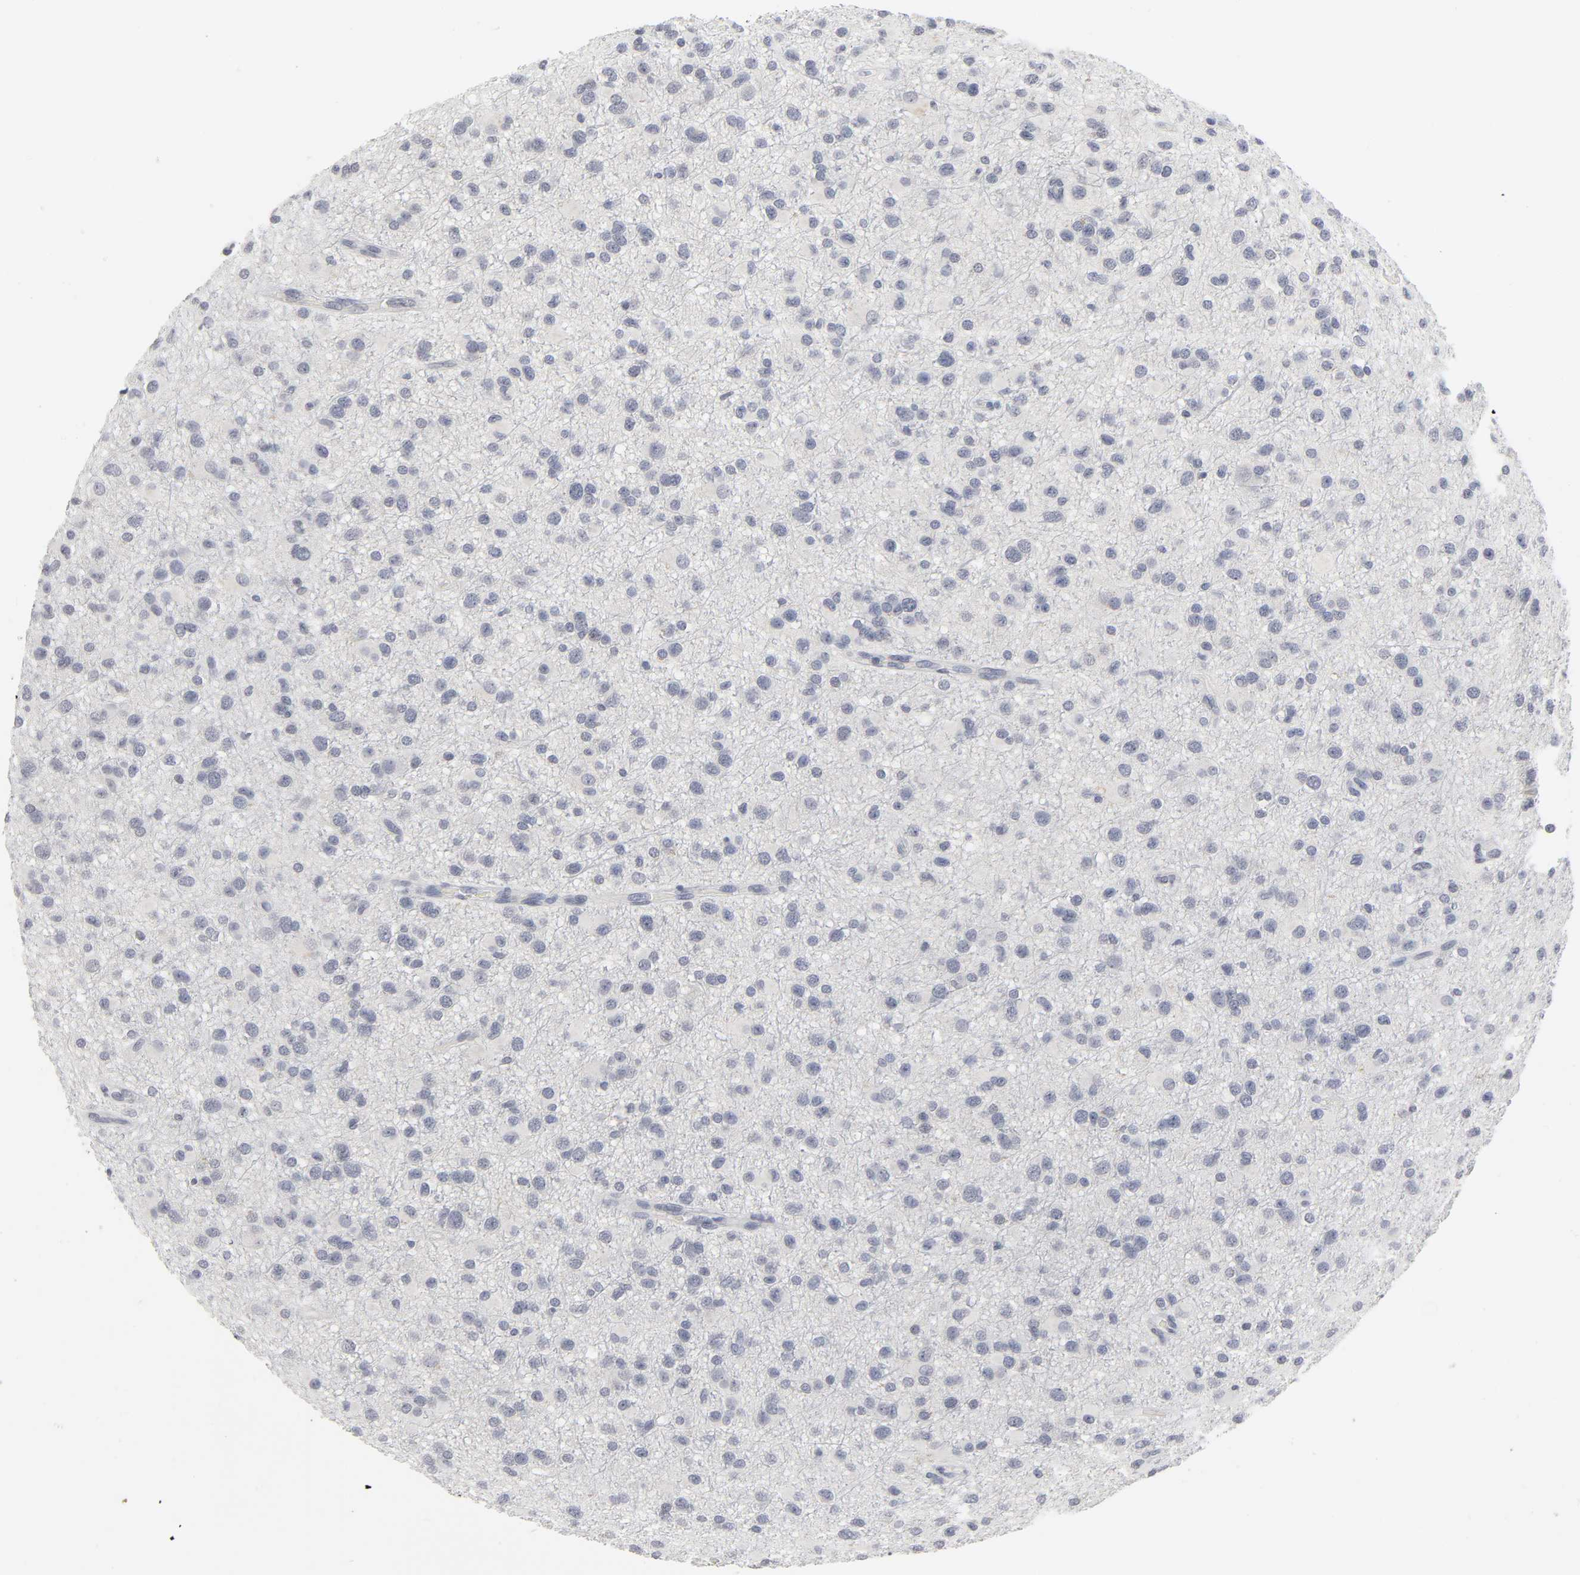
{"staining": {"intensity": "negative", "quantity": "none", "location": "none"}, "tissue": "glioma", "cell_type": "Tumor cells", "image_type": "cancer", "snomed": [{"axis": "morphology", "description": "Glioma, malignant, Low grade"}, {"axis": "topography", "description": "Brain"}], "caption": "High magnification brightfield microscopy of glioma stained with DAB (brown) and counterstained with hematoxylin (blue): tumor cells show no significant expression. The staining was performed using DAB to visualize the protein expression in brown, while the nuclei were stained in blue with hematoxylin (Magnification: 20x).", "gene": "TCAP", "patient": {"sex": "male", "age": 42}}